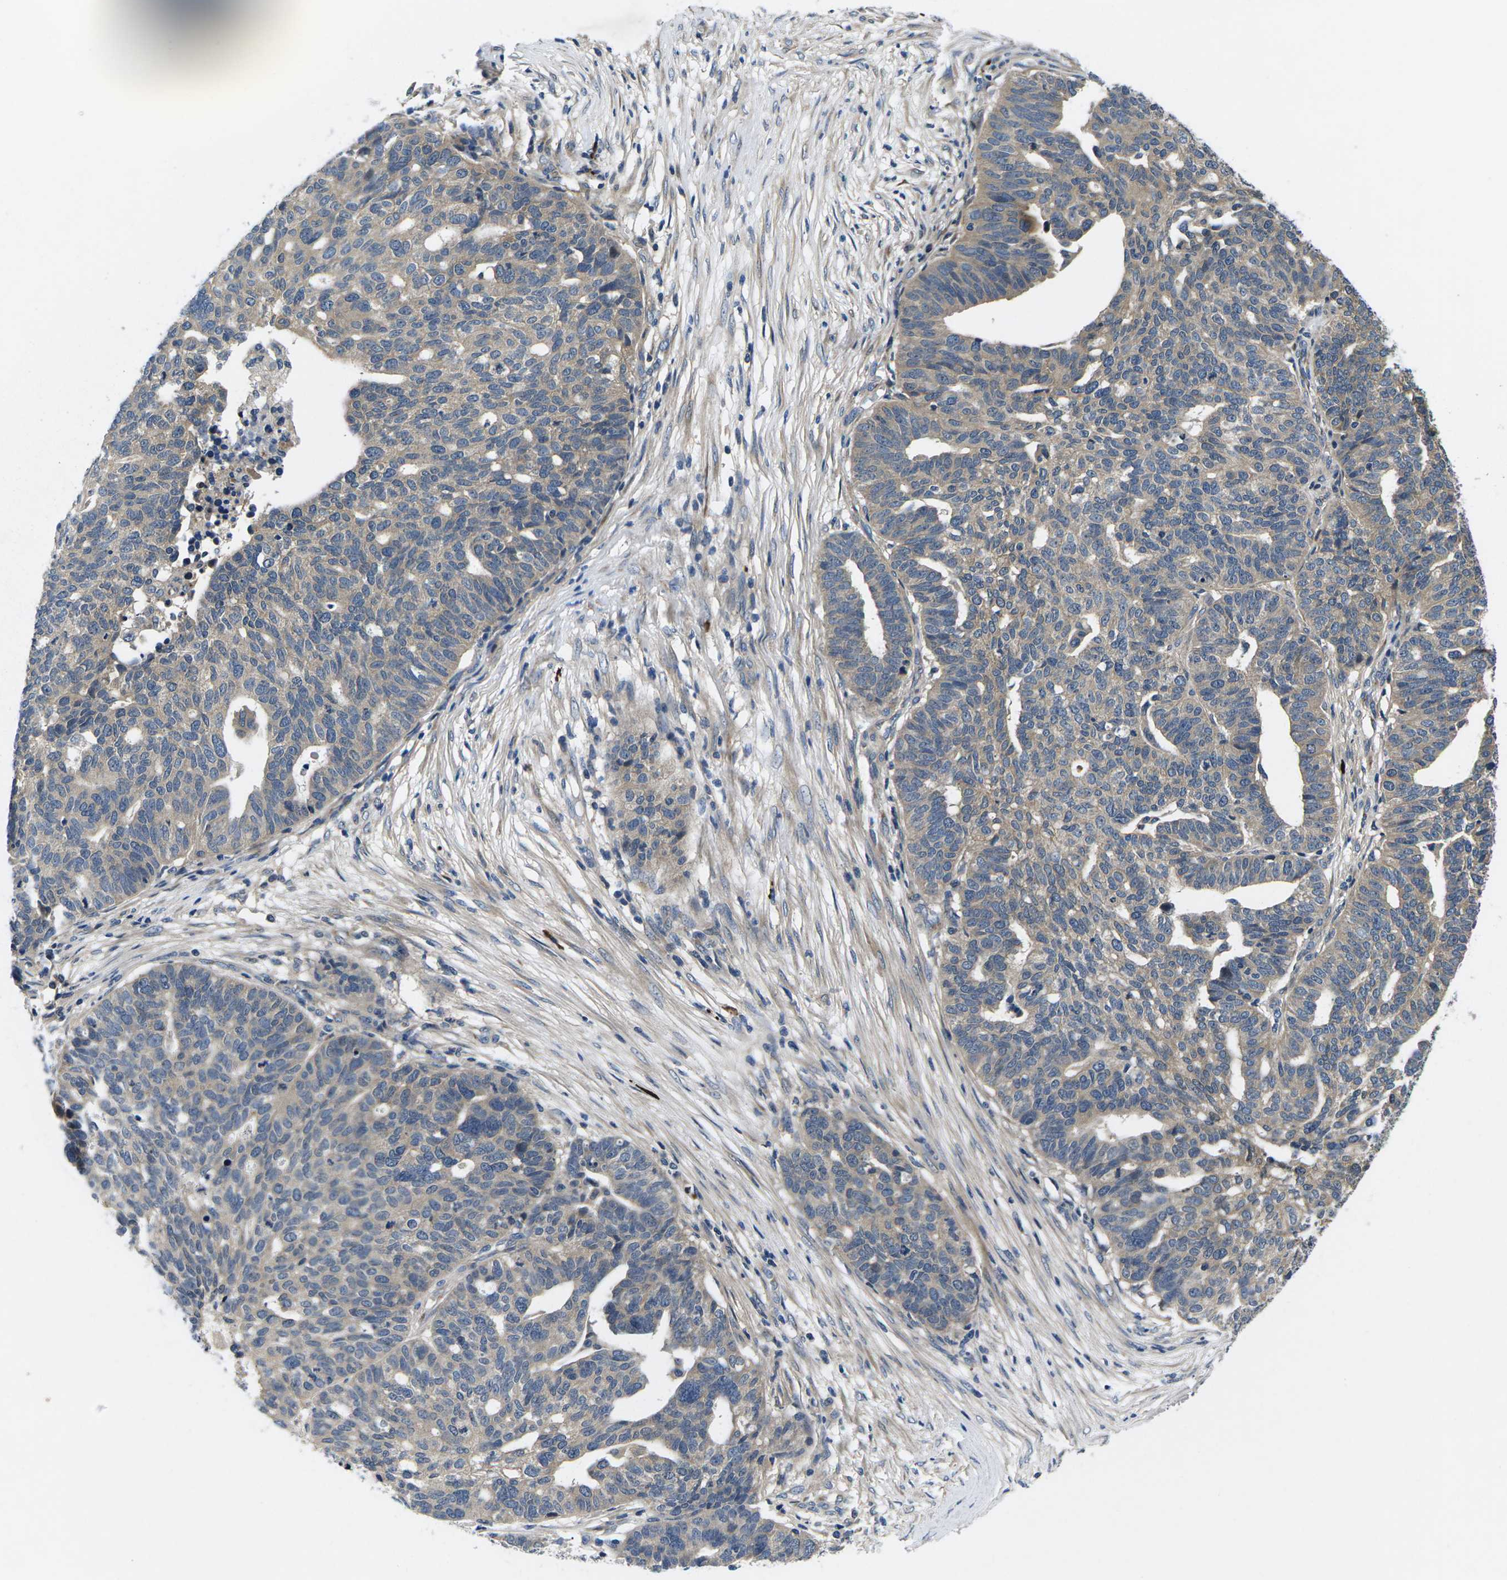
{"staining": {"intensity": "weak", "quantity": "25%-75%", "location": "cytoplasmic/membranous"}, "tissue": "ovarian cancer", "cell_type": "Tumor cells", "image_type": "cancer", "snomed": [{"axis": "morphology", "description": "Cystadenocarcinoma, serous, NOS"}, {"axis": "topography", "description": "Ovary"}], "caption": "Serous cystadenocarcinoma (ovarian) stained with a protein marker shows weak staining in tumor cells.", "gene": "PLCE1", "patient": {"sex": "female", "age": 59}}